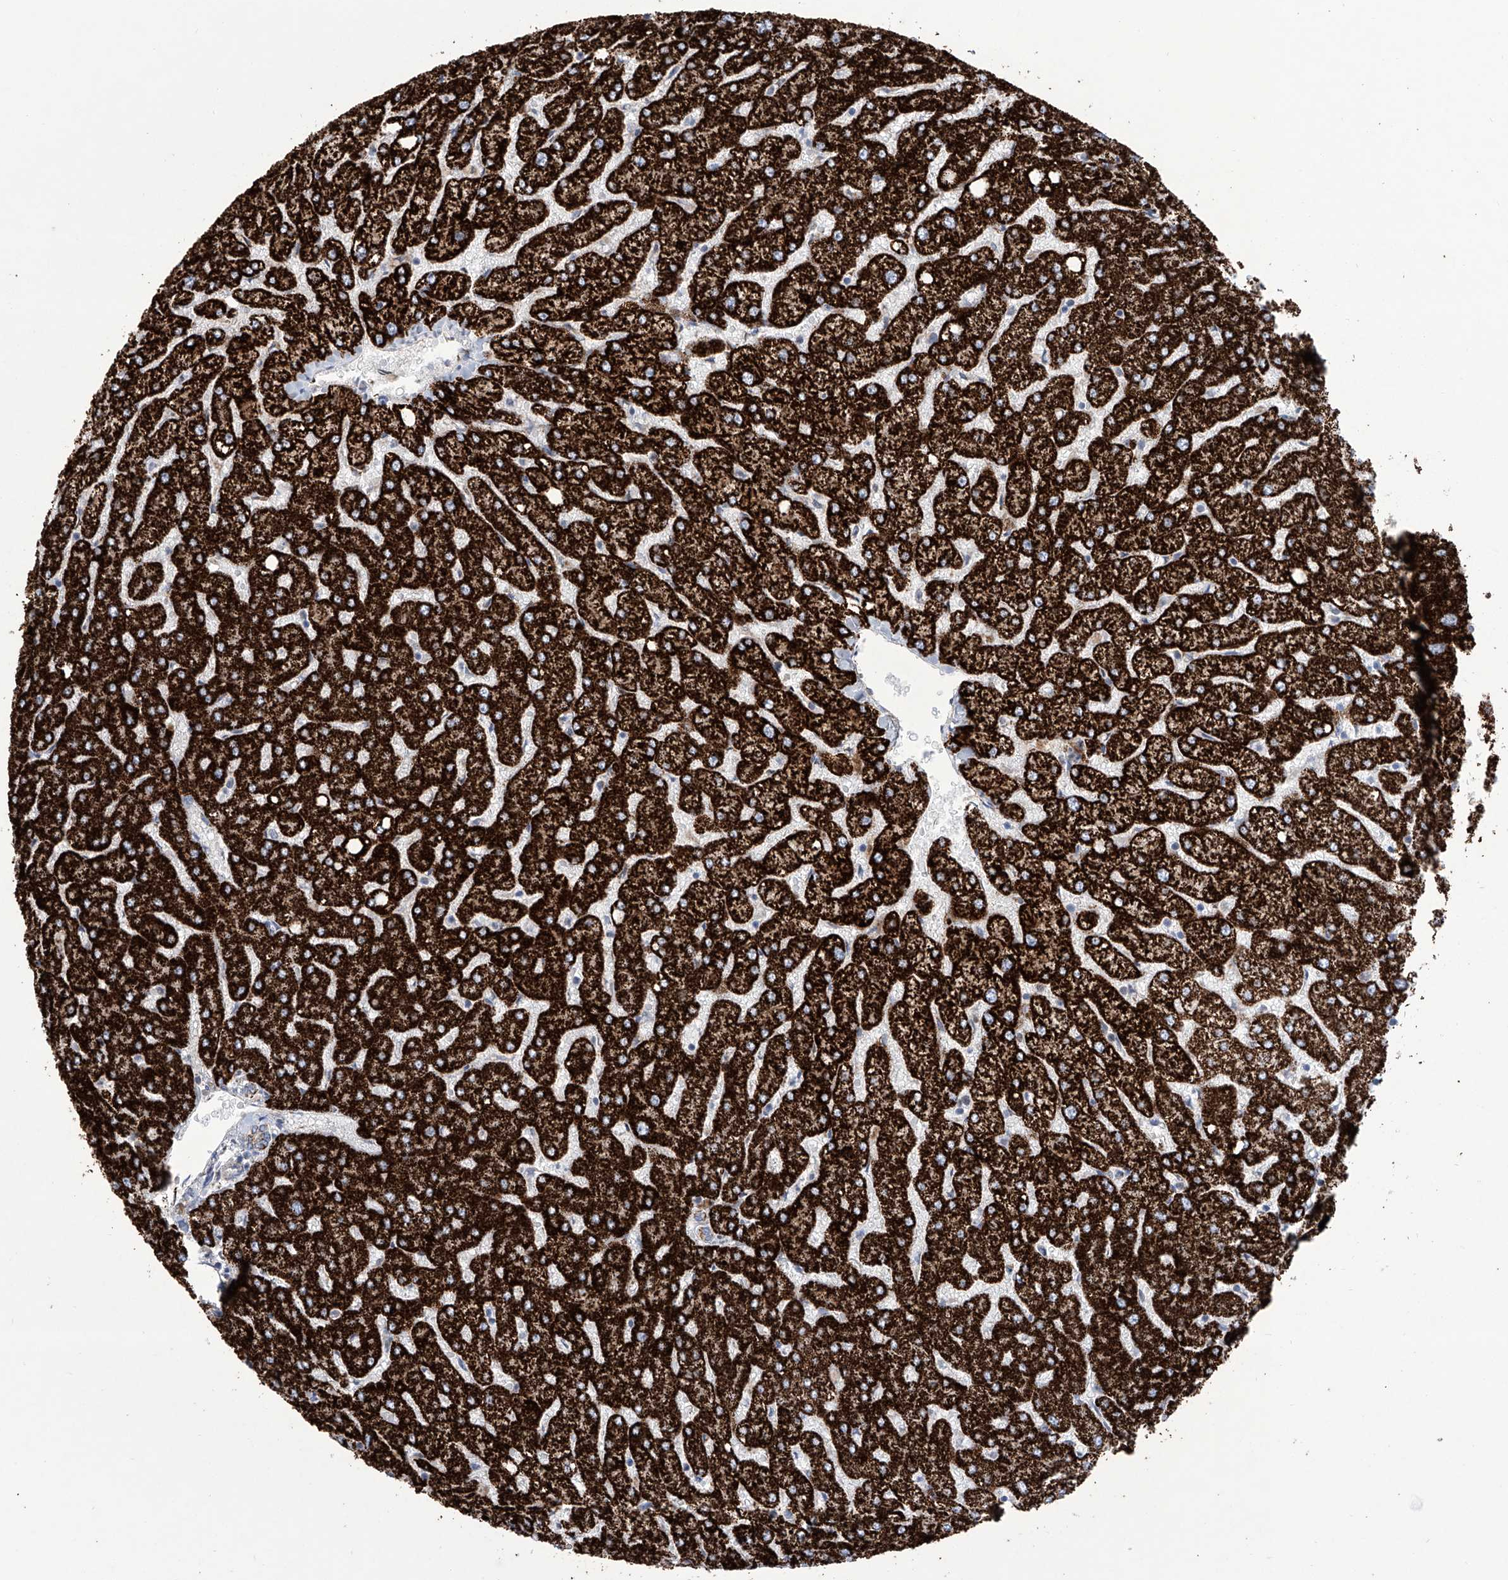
{"staining": {"intensity": "moderate", "quantity": ">75%", "location": "cytoplasmic/membranous"}, "tissue": "liver", "cell_type": "Cholangiocytes", "image_type": "normal", "snomed": [{"axis": "morphology", "description": "Normal tissue, NOS"}, {"axis": "topography", "description": "Liver"}], "caption": "An immunohistochemistry (IHC) image of normal tissue is shown. Protein staining in brown labels moderate cytoplasmic/membranous positivity in liver within cholangiocytes.", "gene": "ALDH6A1", "patient": {"sex": "female", "age": 54}}